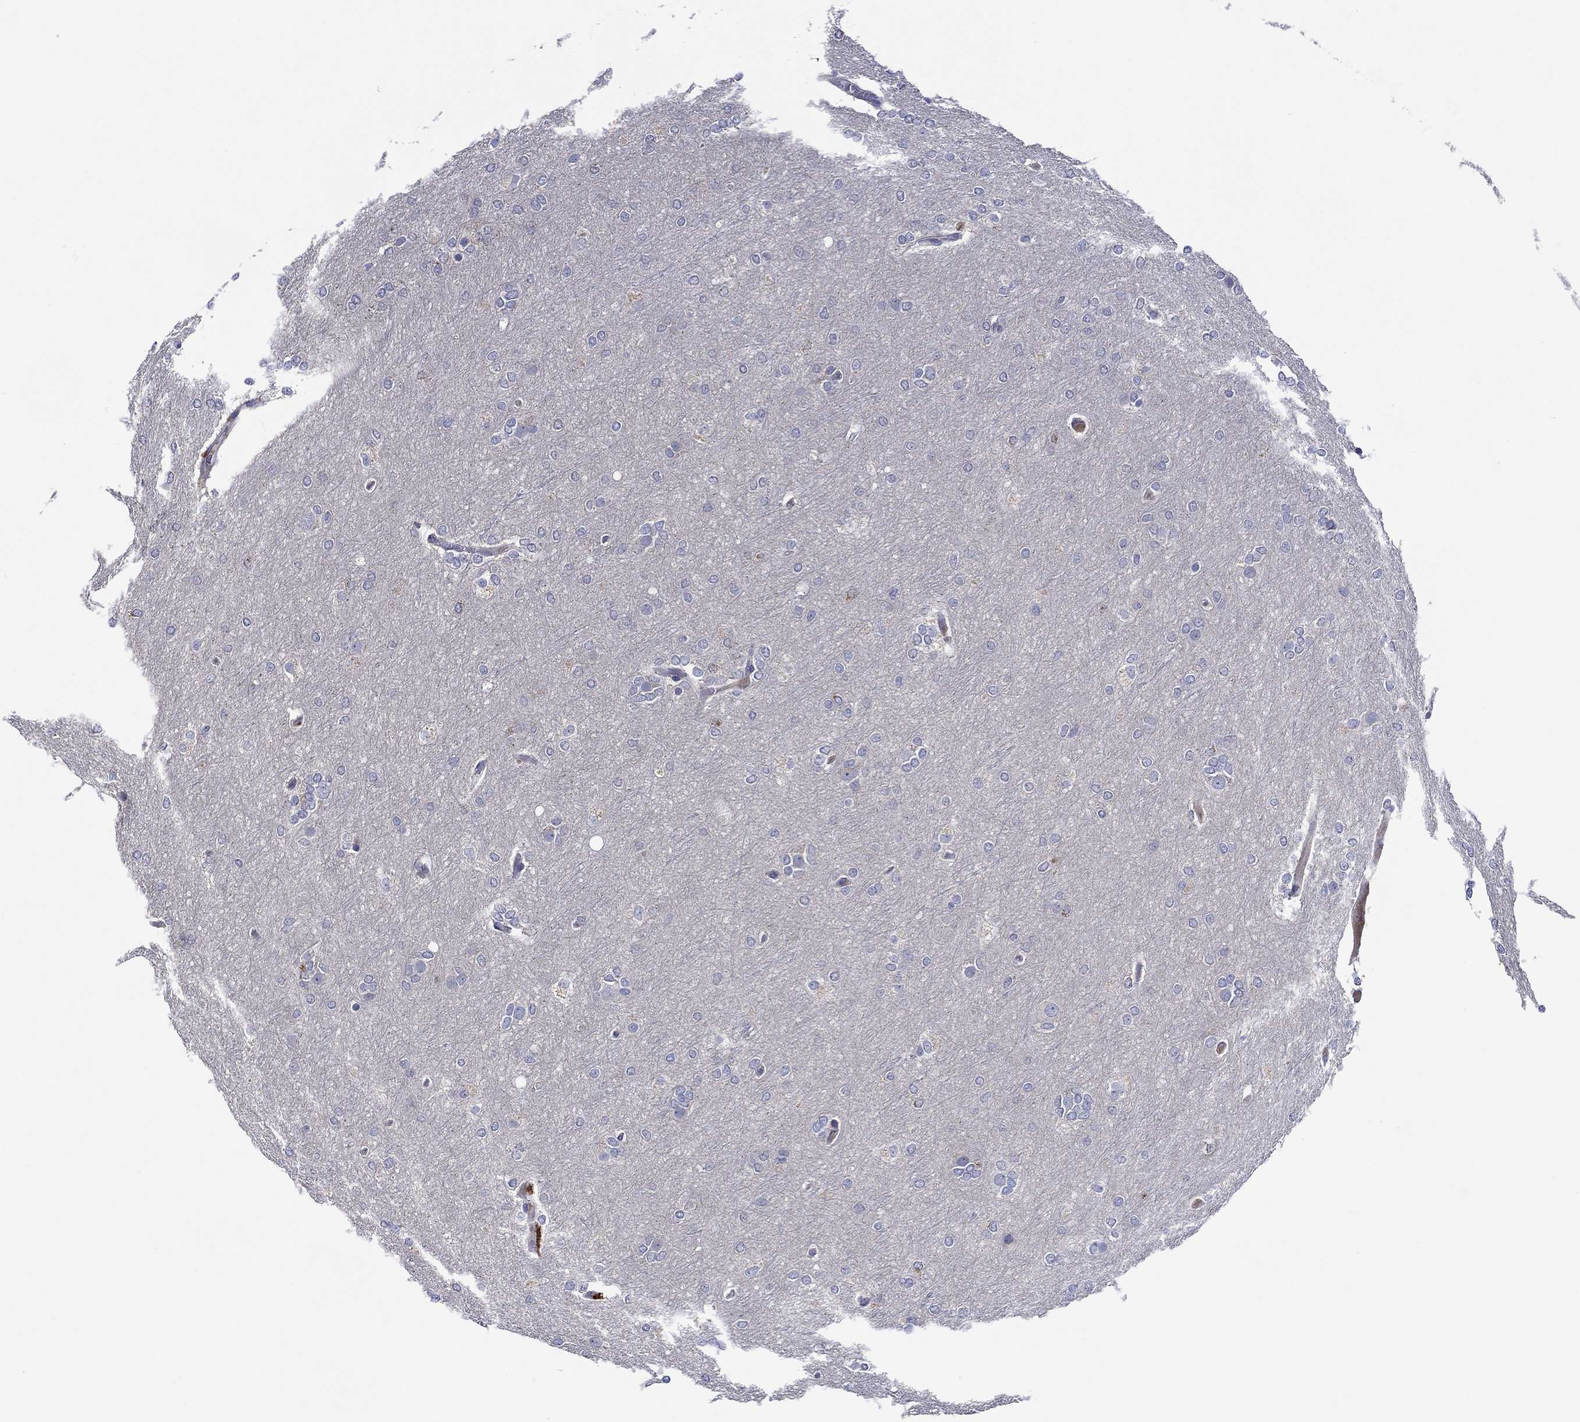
{"staining": {"intensity": "negative", "quantity": "none", "location": "none"}, "tissue": "glioma", "cell_type": "Tumor cells", "image_type": "cancer", "snomed": [{"axis": "morphology", "description": "Glioma, malignant, High grade"}, {"axis": "topography", "description": "Brain"}], "caption": "Immunohistochemistry (IHC) micrograph of neoplastic tissue: glioma stained with DAB (3,3'-diaminobenzidine) exhibits no significant protein expression in tumor cells. (Stains: DAB IHC with hematoxylin counter stain, Microscopy: brightfield microscopy at high magnification).", "gene": "CHIT1", "patient": {"sex": "female", "age": 61}}